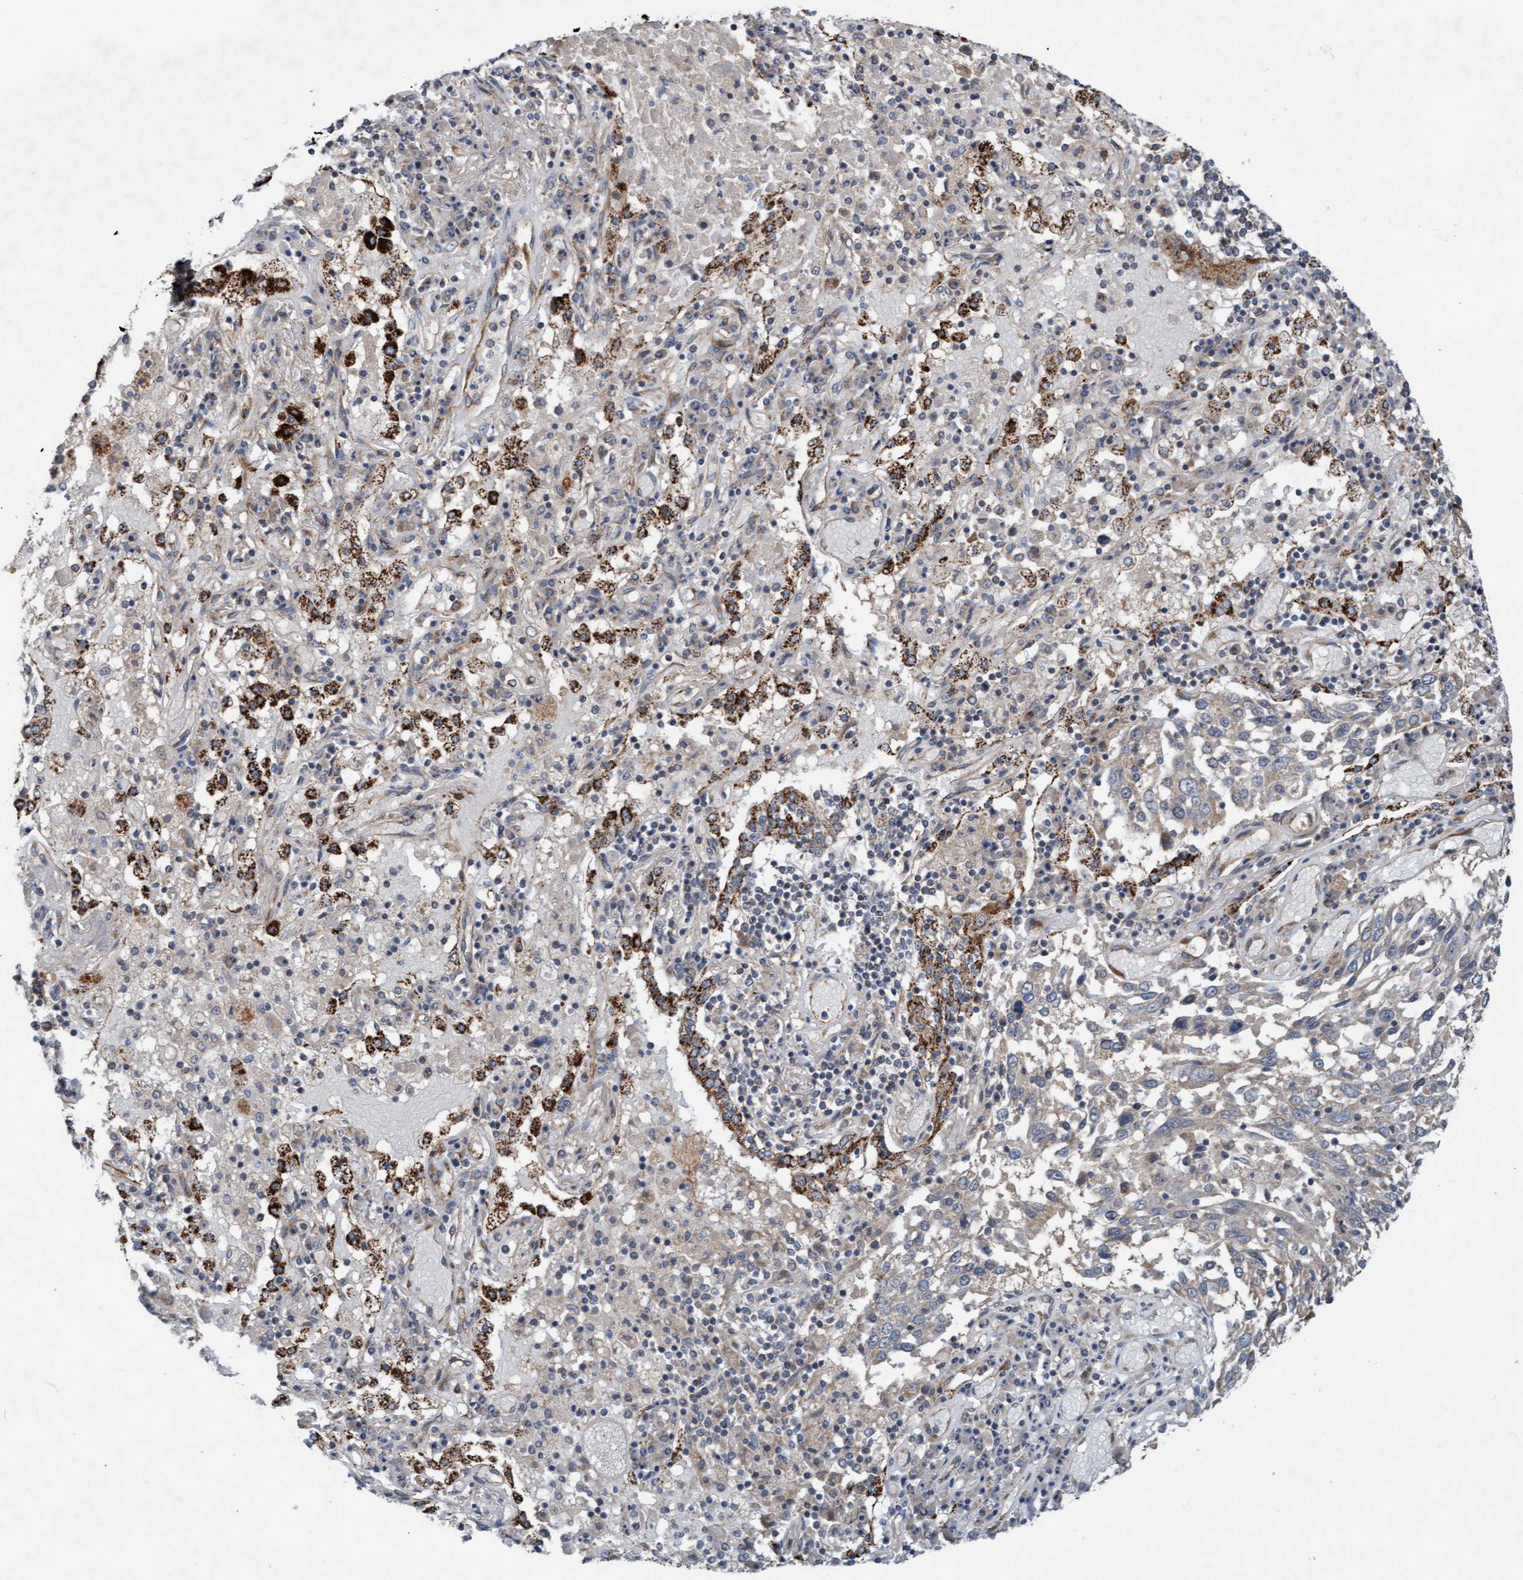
{"staining": {"intensity": "strong", "quantity": "25%-75%", "location": "cytoplasmic/membranous"}, "tissue": "lung cancer", "cell_type": "Tumor cells", "image_type": "cancer", "snomed": [{"axis": "morphology", "description": "Squamous cell carcinoma, NOS"}, {"axis": "topography", "description": "Lung"}], "caption": "DAB immunohistochemical staining of human lung squamous cell carcinoma shows strong cytoplasmic/membranous protein staining in approximately 25%-75% of tumor cells.", "gene": "ZNF566", "patient": {"sex": "male", "age": 65}}